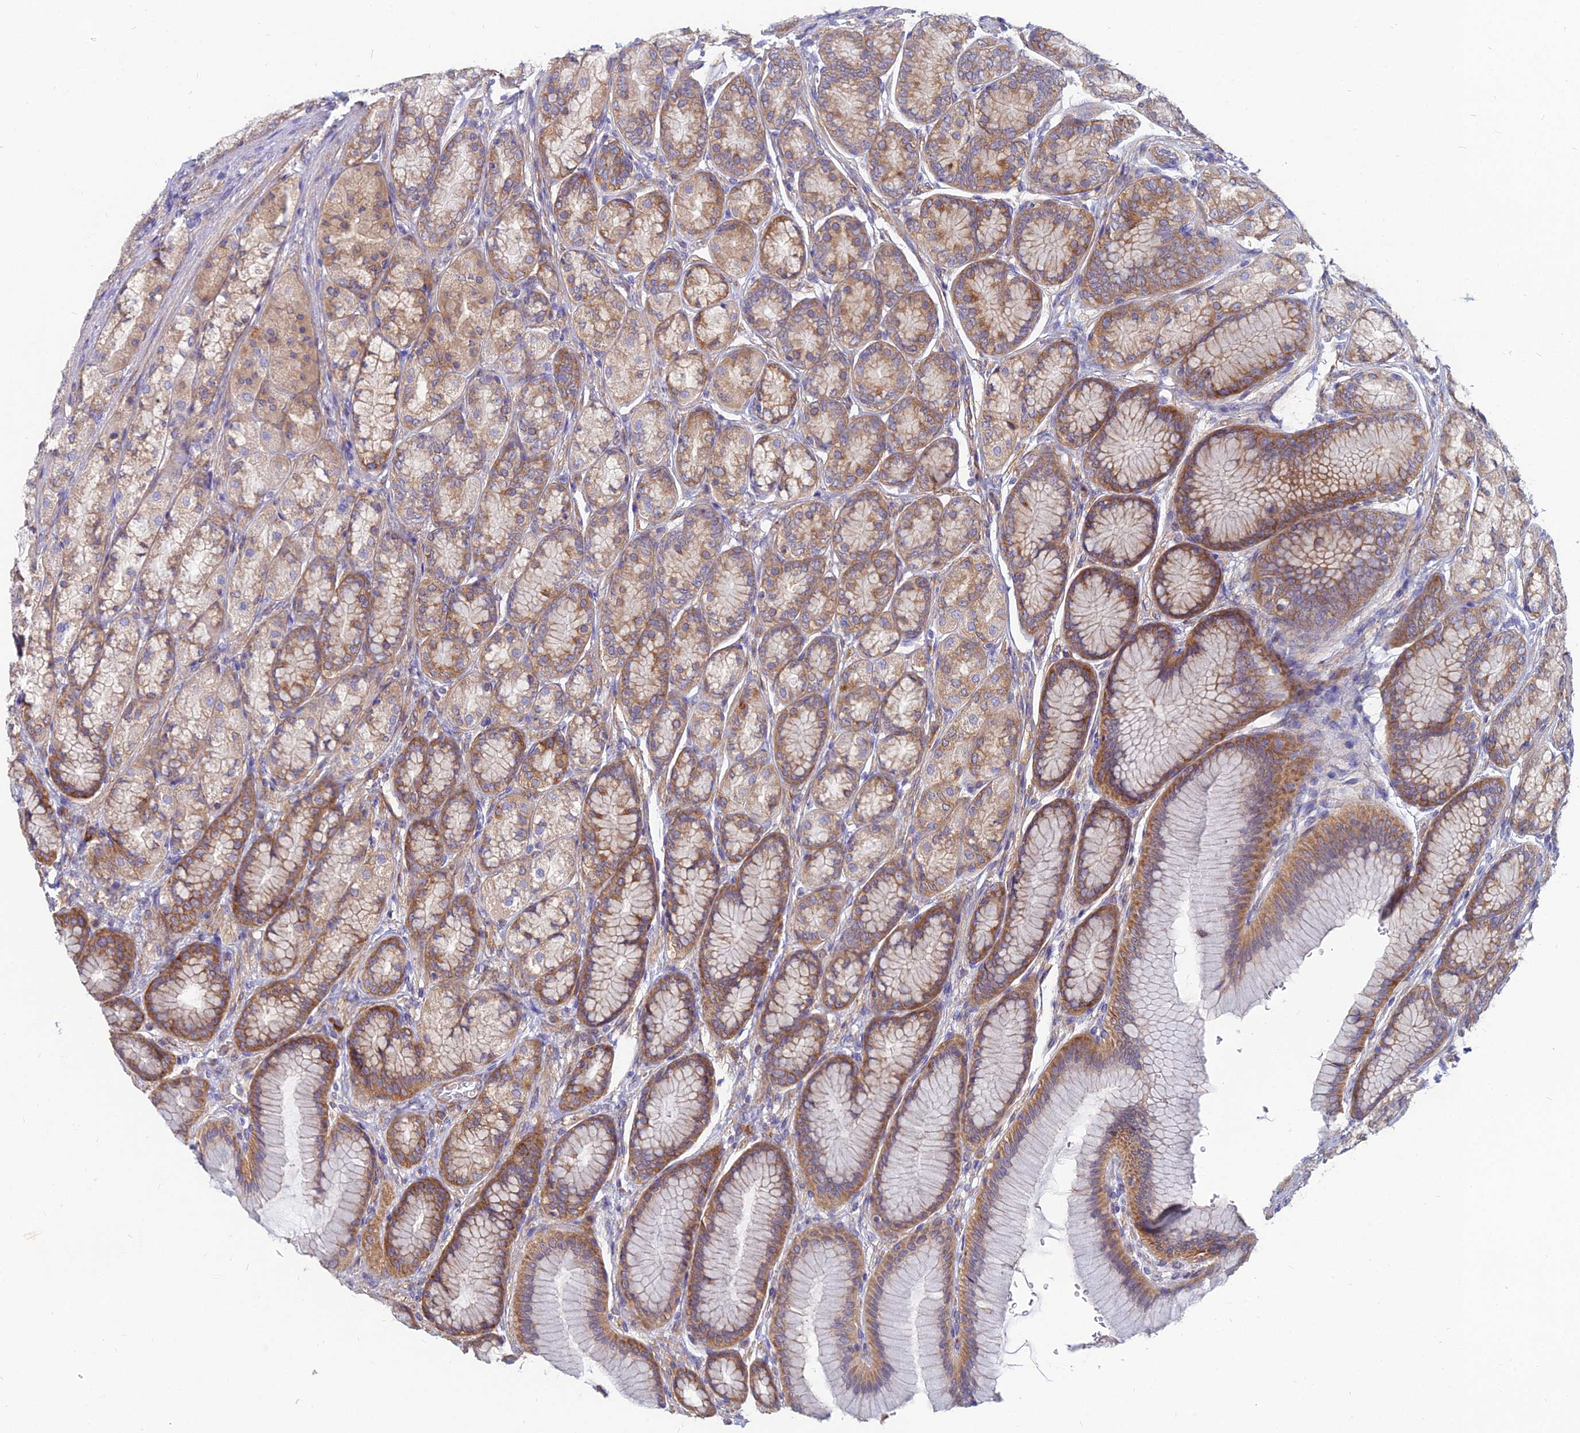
{"staining": {"intensity": "moderate", "quantity": ">75%", "location": "cytoplasmic/membranous"}, "tissue": "stomach", "cell_type": "Glandular cells", "image_type": "normal", "snomed": [{"axis": "morphology", "description": "Normal tissue, NOS"}, {"axis": "morphology", "description": "Adenocarcinoma, NOS"}, {"axis": "morphology", "description": "Adenocarcinoma, High grade"}, {"axis": "topography", "description": "Stomach, upper"}, {"axis": "topography", "description": "Stomach"}], "caption": "Stomach stained for a protein (brown) reveals moderate cytoplasmic/membranous positive staining in about >75% of glandular cells.", "gene": "TXLNA", "patient": {"sex": "female", "age": 65}}